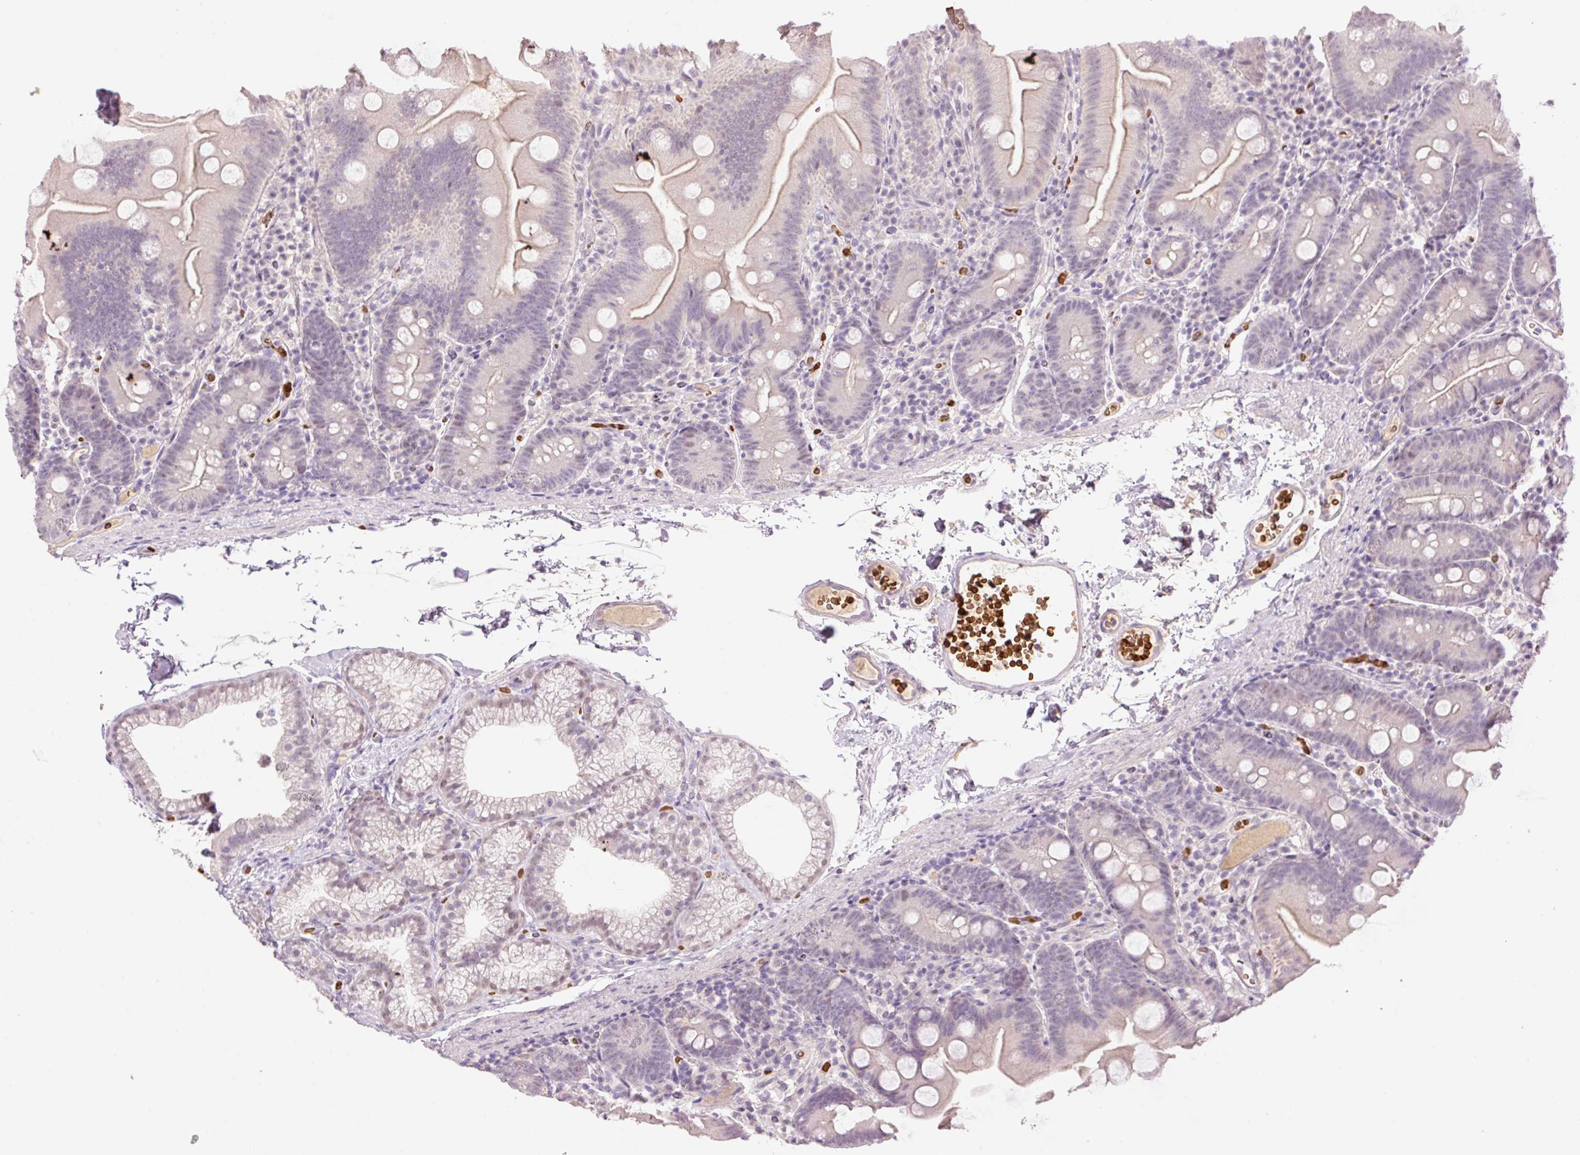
{"staining": {"intensity": "negative", "quantity": "none", "location": "none"}, "tissue": "small intestine", "cell_type": "Glandular cells", "image_type": "normal", "snomed": [{"axis": "morphology", "description": "Normal tissue, NOS"}, {"axis": "topography", "description": "Small intestine"}], "caption": "Benign small intestine was stained to show a protein in brown. There is no significant staining in glandular cells. (Immunohistochemistry, brightfield microscopy, high magnification).", "gene": "LY6G6D", "patient": {"sex": "female", "age": 68}}